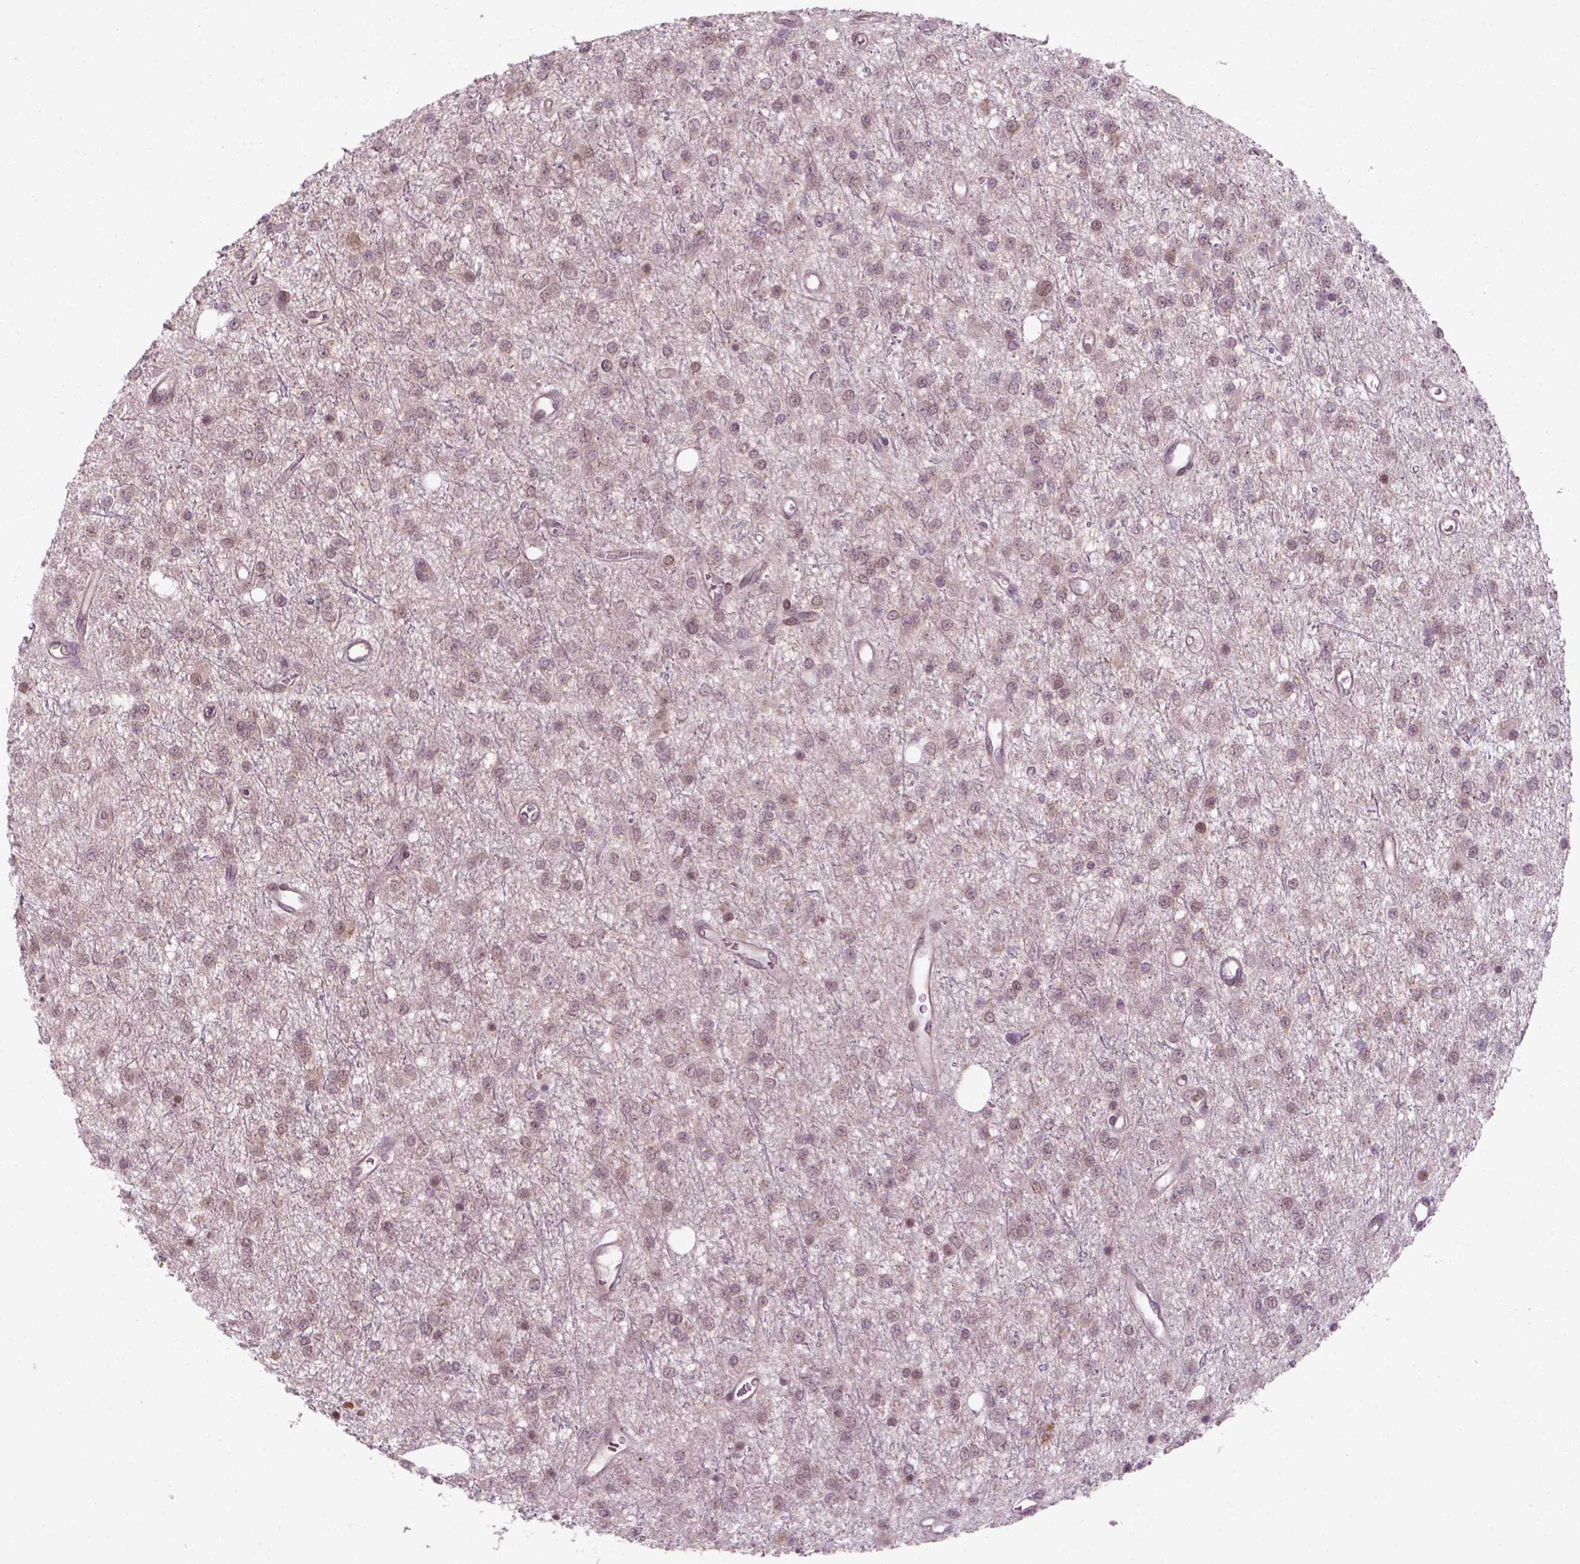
{"staining": {"intensity": "weak", "quantity": ">75%", "location": "cytoplasmic/membranous,nuclear"}, "tissue": "glioma", "cell_type": "Tumor cells", "image_type": "cancer", "snomed": [{"axis": "morphology", "description": "Glioma, malignant, Low grade"}, {"axis": "topography", "description": "Brain"}], "caption": "The immunohistochemical stain labels weak cytoplasmic/membranous and nuclear positivity in tumor cells of glioma tissue. The staining was performed using DAB (3,3'-diaminobenzidine), with brown indicating positive protein expression. Nuclei are stained blue with hematoxylin.", "gene": "NFAT5", "patient": {"sex": "female", "age": 45}}